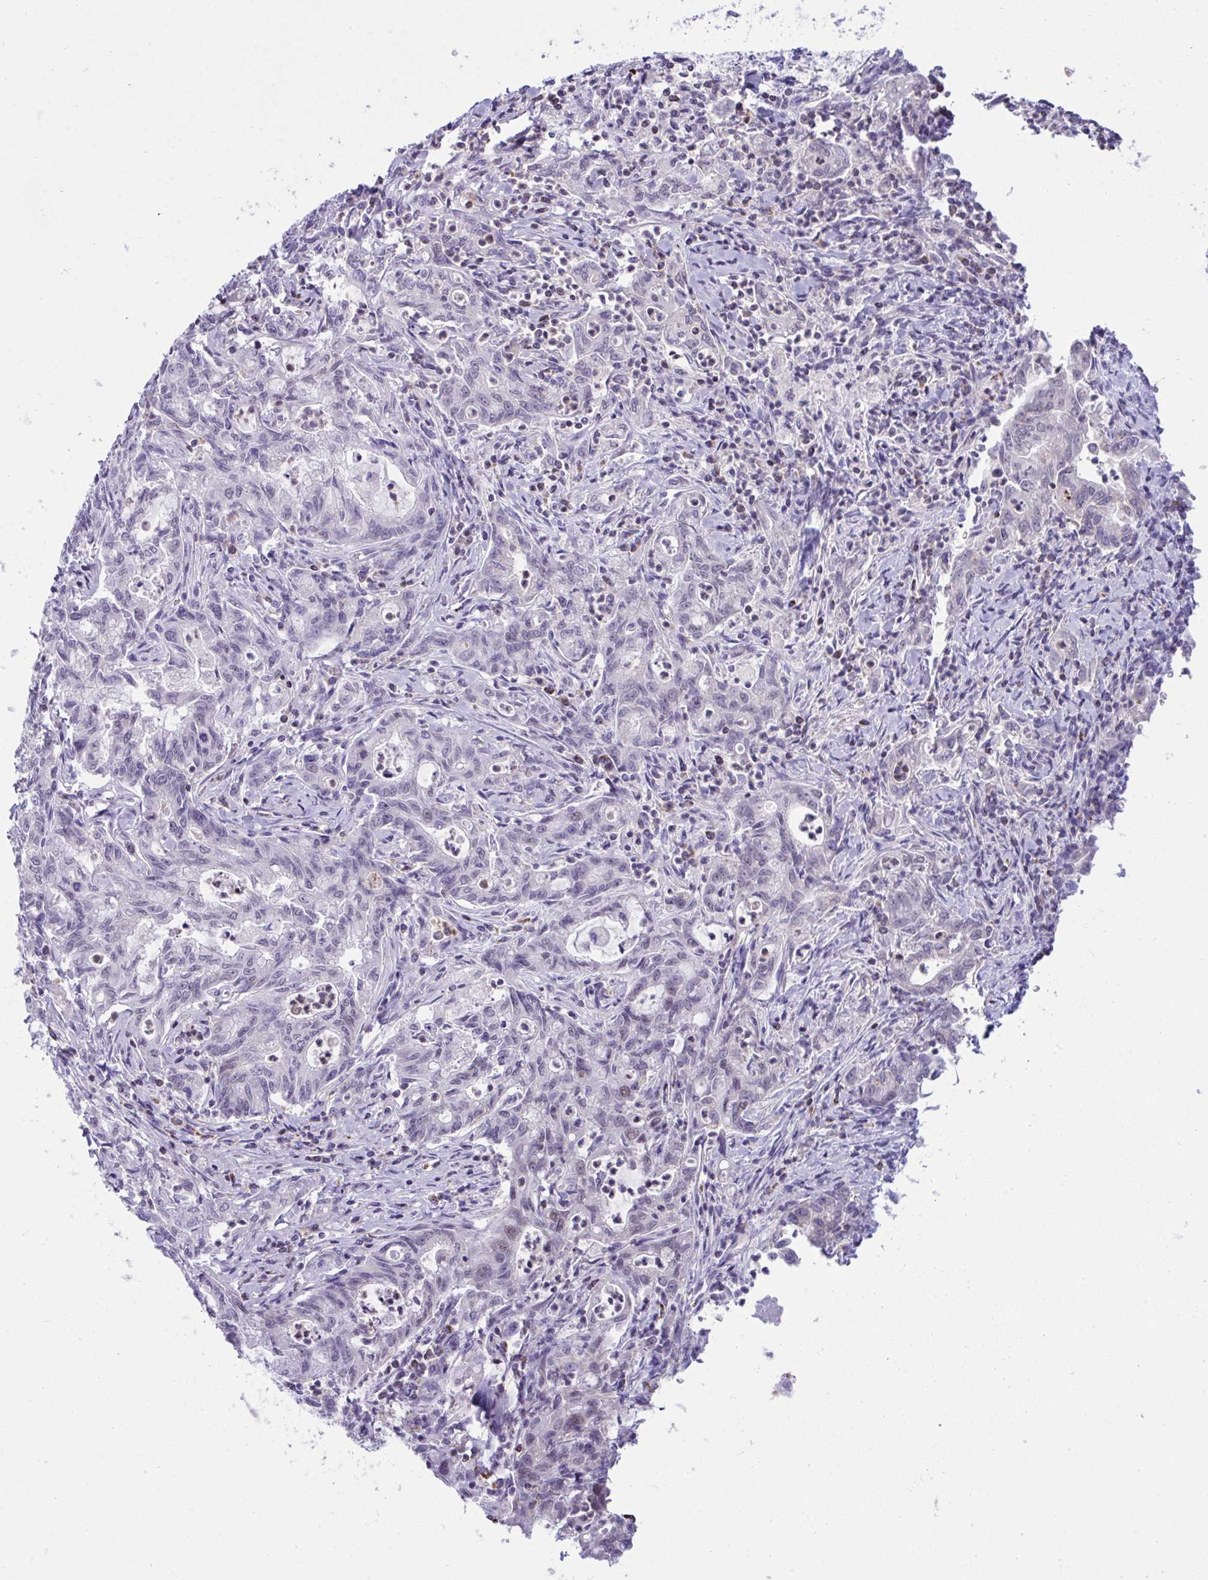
{"staining": {"intensity": "negative", "quantity": "none", "location": "none"}, "tissue": "stomach cancer", "cell_type": "Tumor cells", "image_type": "cancer", "snomed": [{"axis": "morphology", "description": "Adenocarcinoma, NOS"}, {"axis": "topography", "description": "Stomach, upper"}], "caption": "Photomicrograph shows no protein staining in tumor cells of stomach adenocarcinoma tissue.", "gene": "PLA2G12B", "patient": {"sex": "female", "age": 79}}